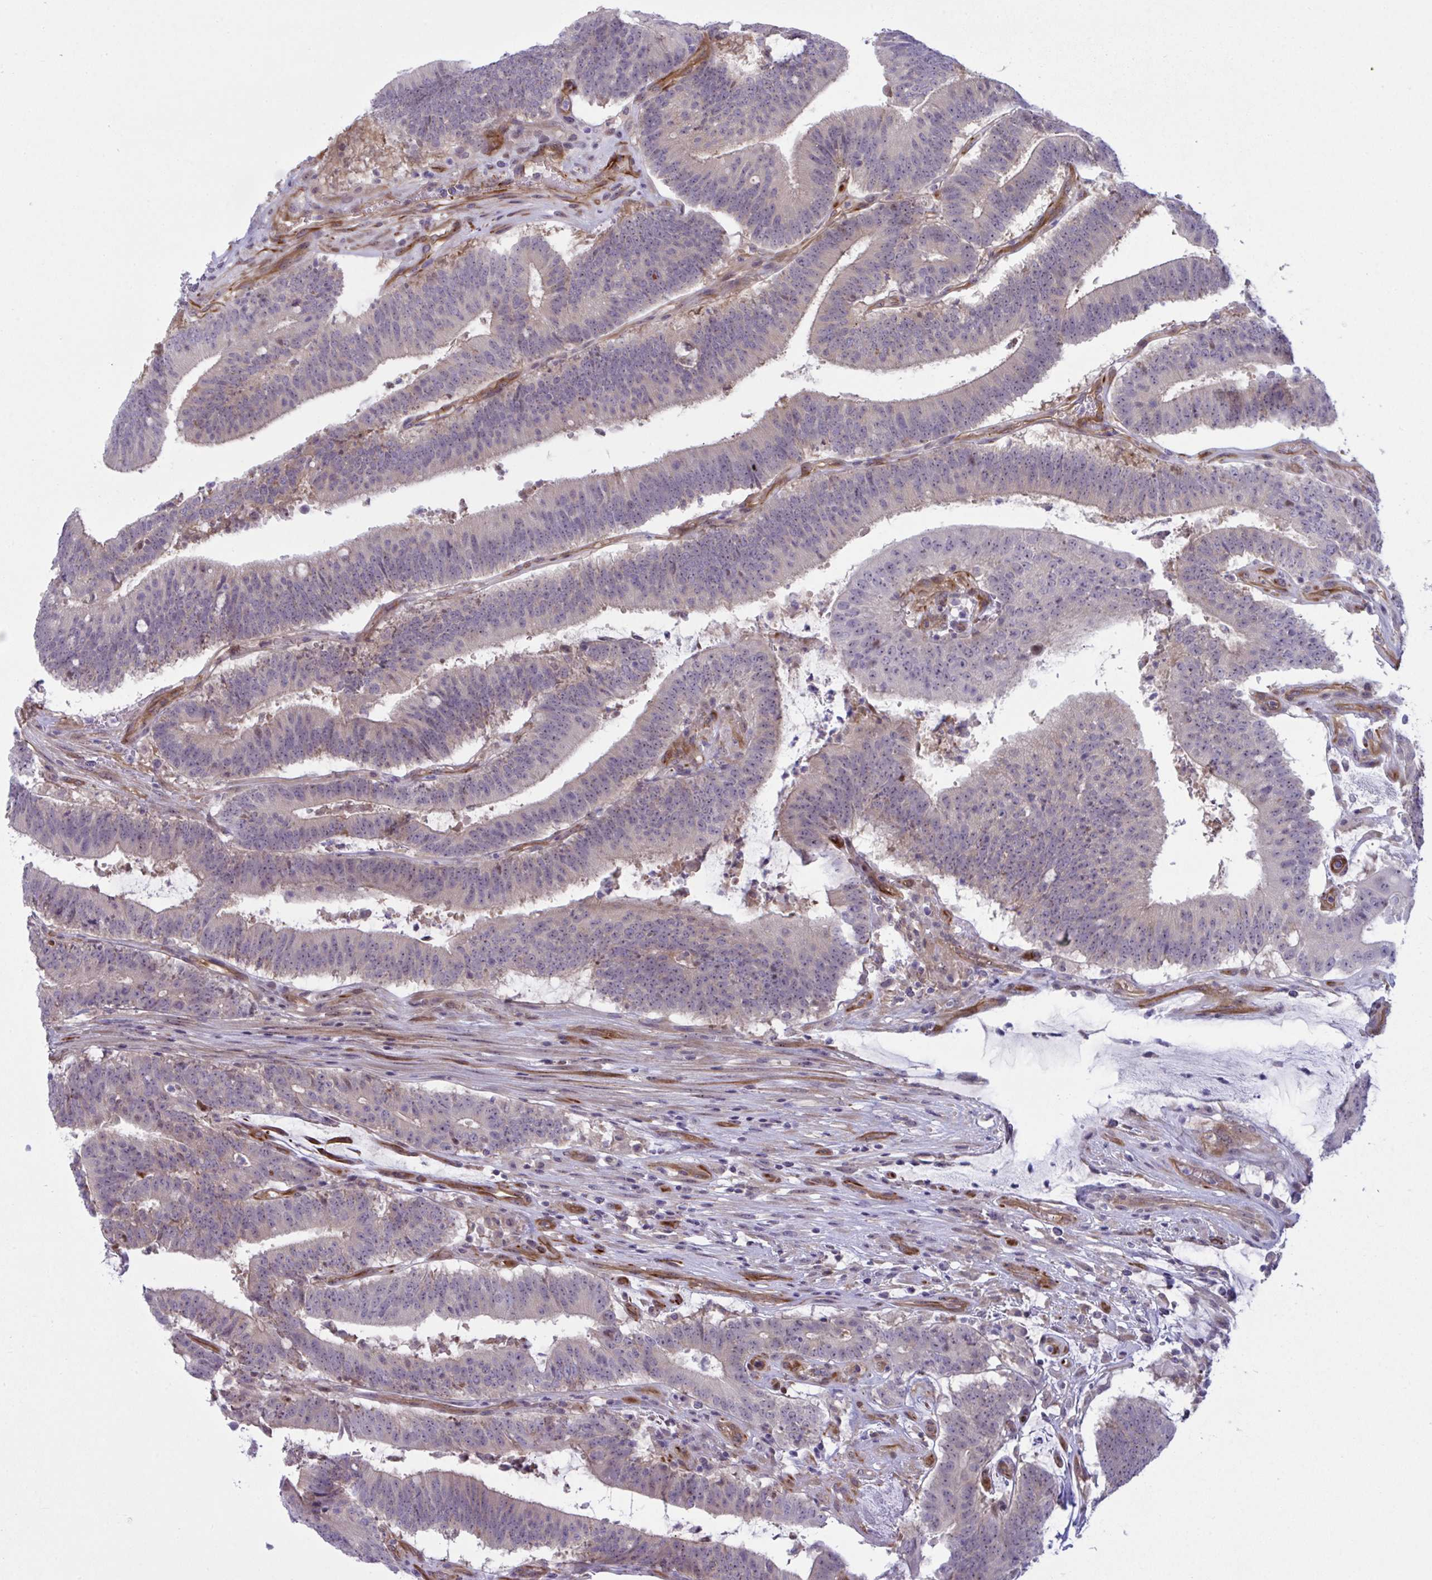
{"staining": {"intensity": "negative", "quantity": "none", "location": "none"}, "tissue": "colorectal cancer", "cell_type": "Tumor cells", "image_type": "cancer", "snomed": [{"axis": "morphology", "description": "Adenocarcinoma, NOS"}, {"axis": "topography", "description": "Colon"}], "caption": "Immunohistochemistry of human colorectal adenocarcinoma demonstrates no staining in tumor cells.", "gene": "PRRT4", "patient": {"sex": "female", "age": 43}}